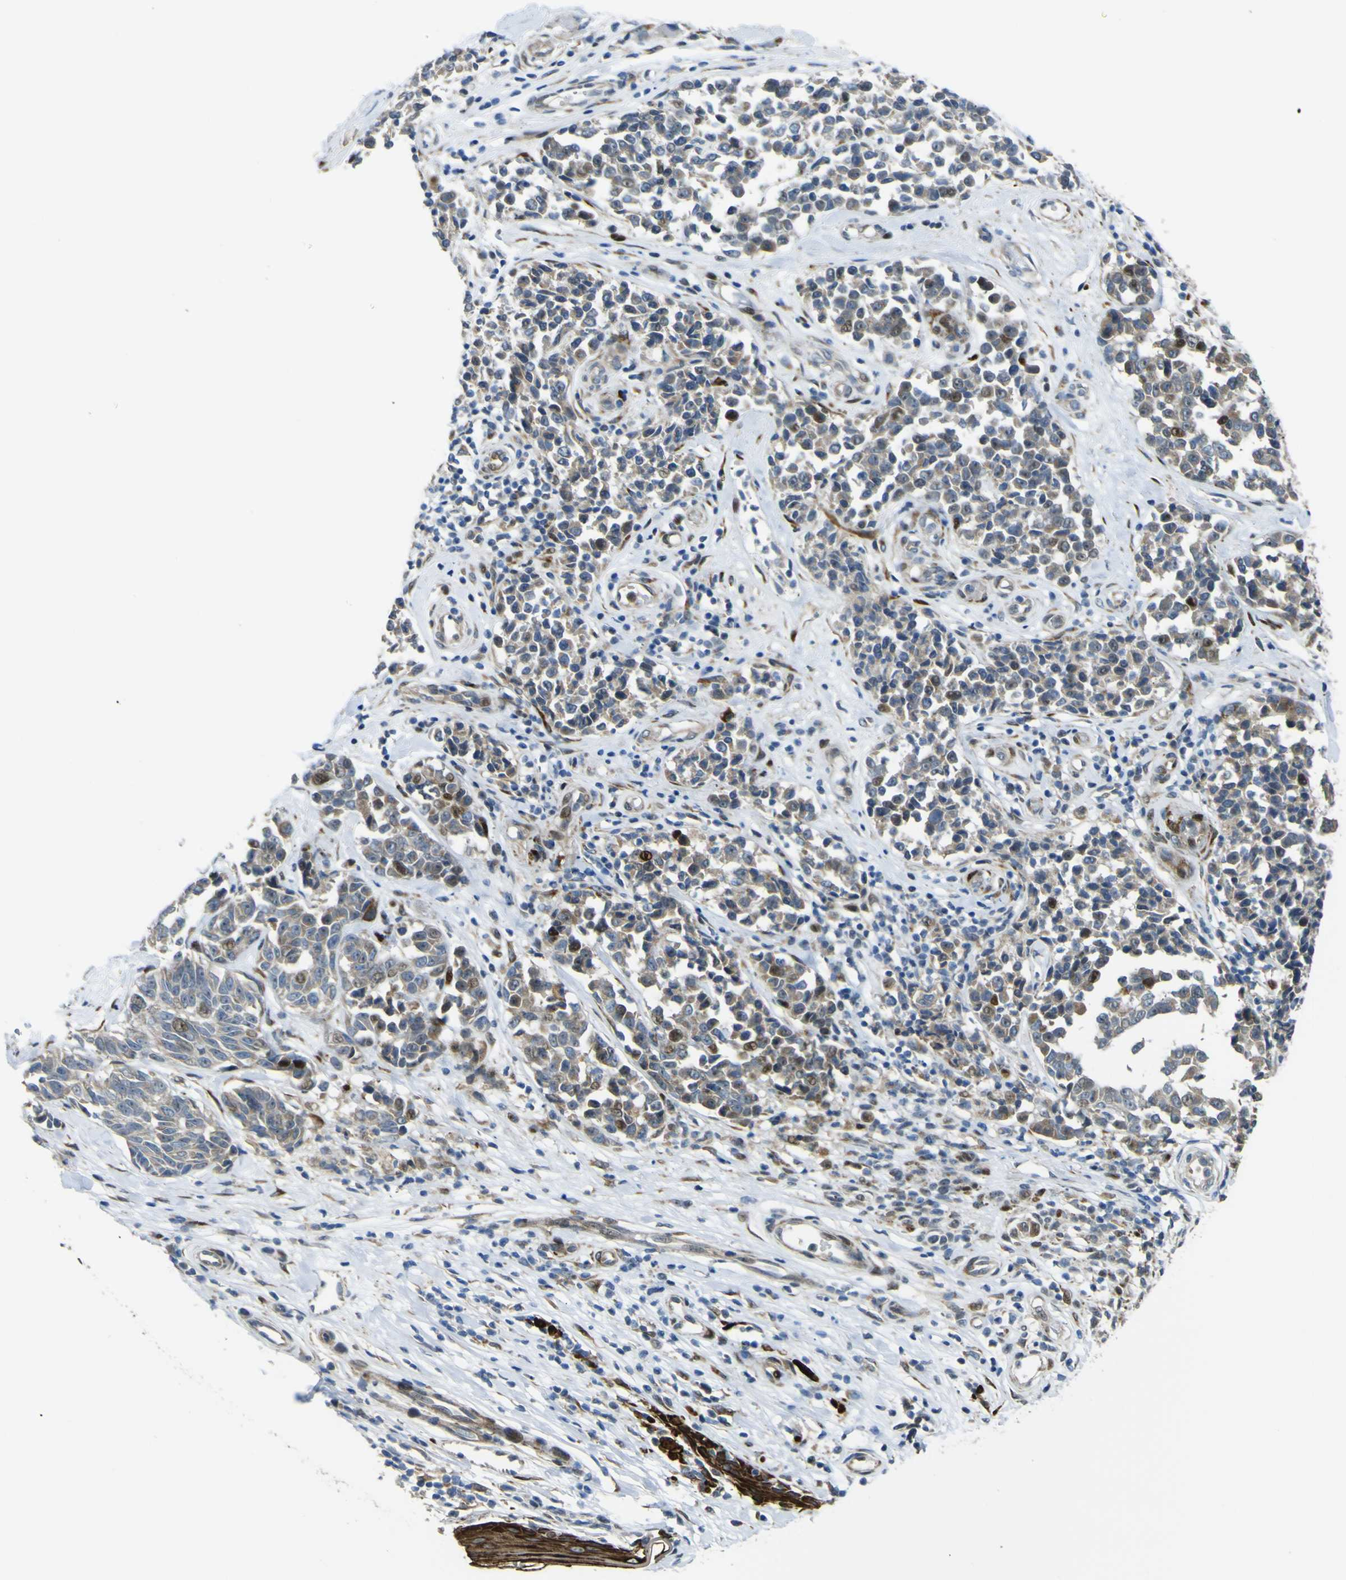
{"staining": {"intensity": "weak", "quantity": ">75%", "location": "cytoplasmic/membranous"}, "tissue": "melanoma", "cell_type": "Tumor cells", "image_type": "cancer", "snomed": [{"axis": "morphology", "description": "Malignant melanoma, NOS"}, {"axis": "topography", "description": "Skin"}], "caption": "Malignant melanoma stained for a protein exhibits weak cytoplasmic/membranous positivity in tumor cells.", "gene": "LBHD1", "patient": {"sex": "female", "age": 64}}